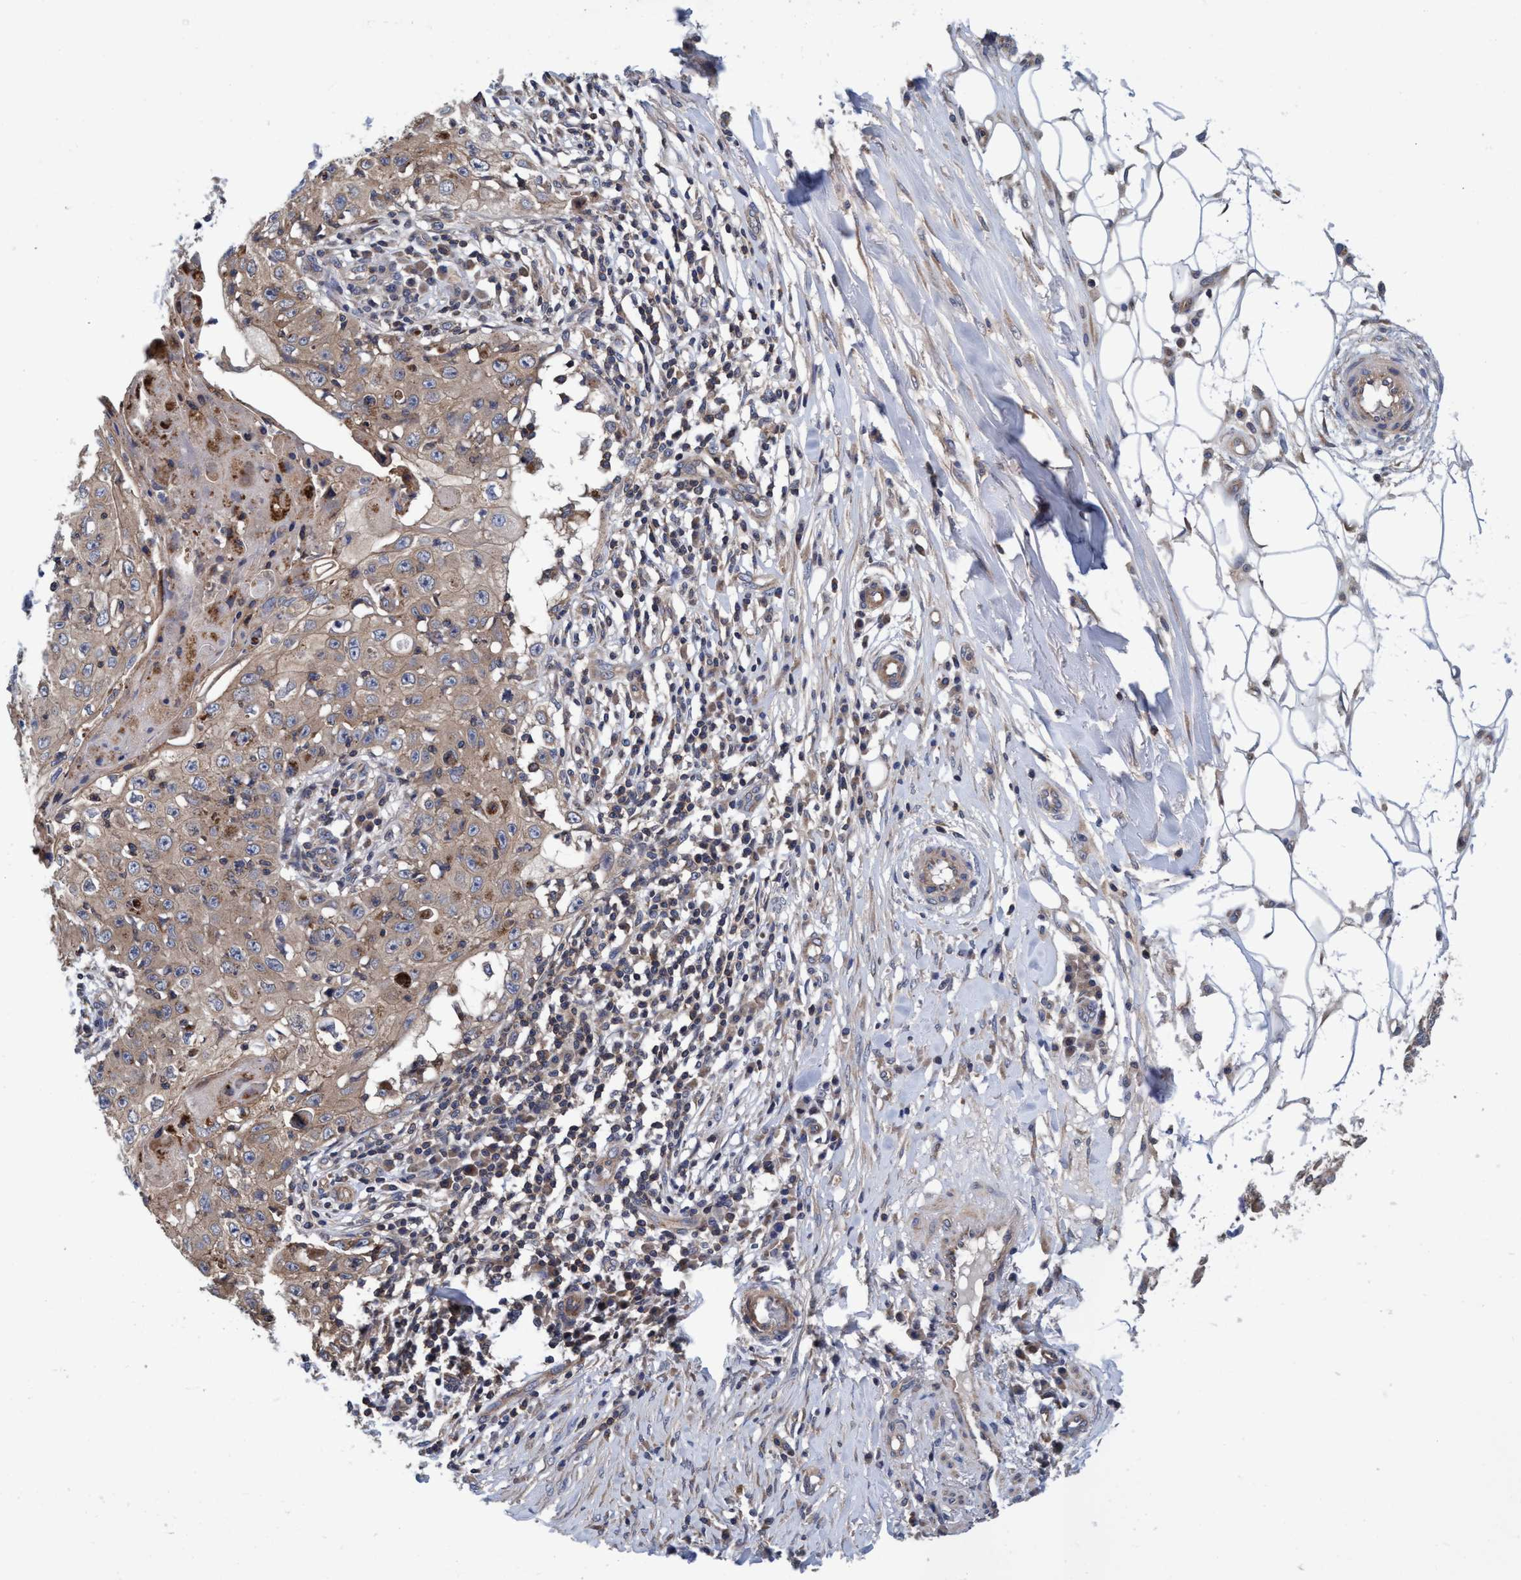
{"staining": {"intensity": "weak", "quantity": ">75%", "location": "cytoplasmic/membranous"}, "tissue": "skin cancer", "cell_type": "Tumor cells", "image_type": "cancer", "snomed": [{"axis": "morphology", "description": "Squamous cell carcinoma, NOS"}, {"axis": "topography", "description": "Skin"}], "caption": "Brown immunohistochemical staining in human skin cancer (squamous cell carcinoma) displays weak cytoplasmic/membranous expression in about >75% of tumor cells.", "gene": "CALCOCO2", "patient": {"sex": "male", "age": 86}}